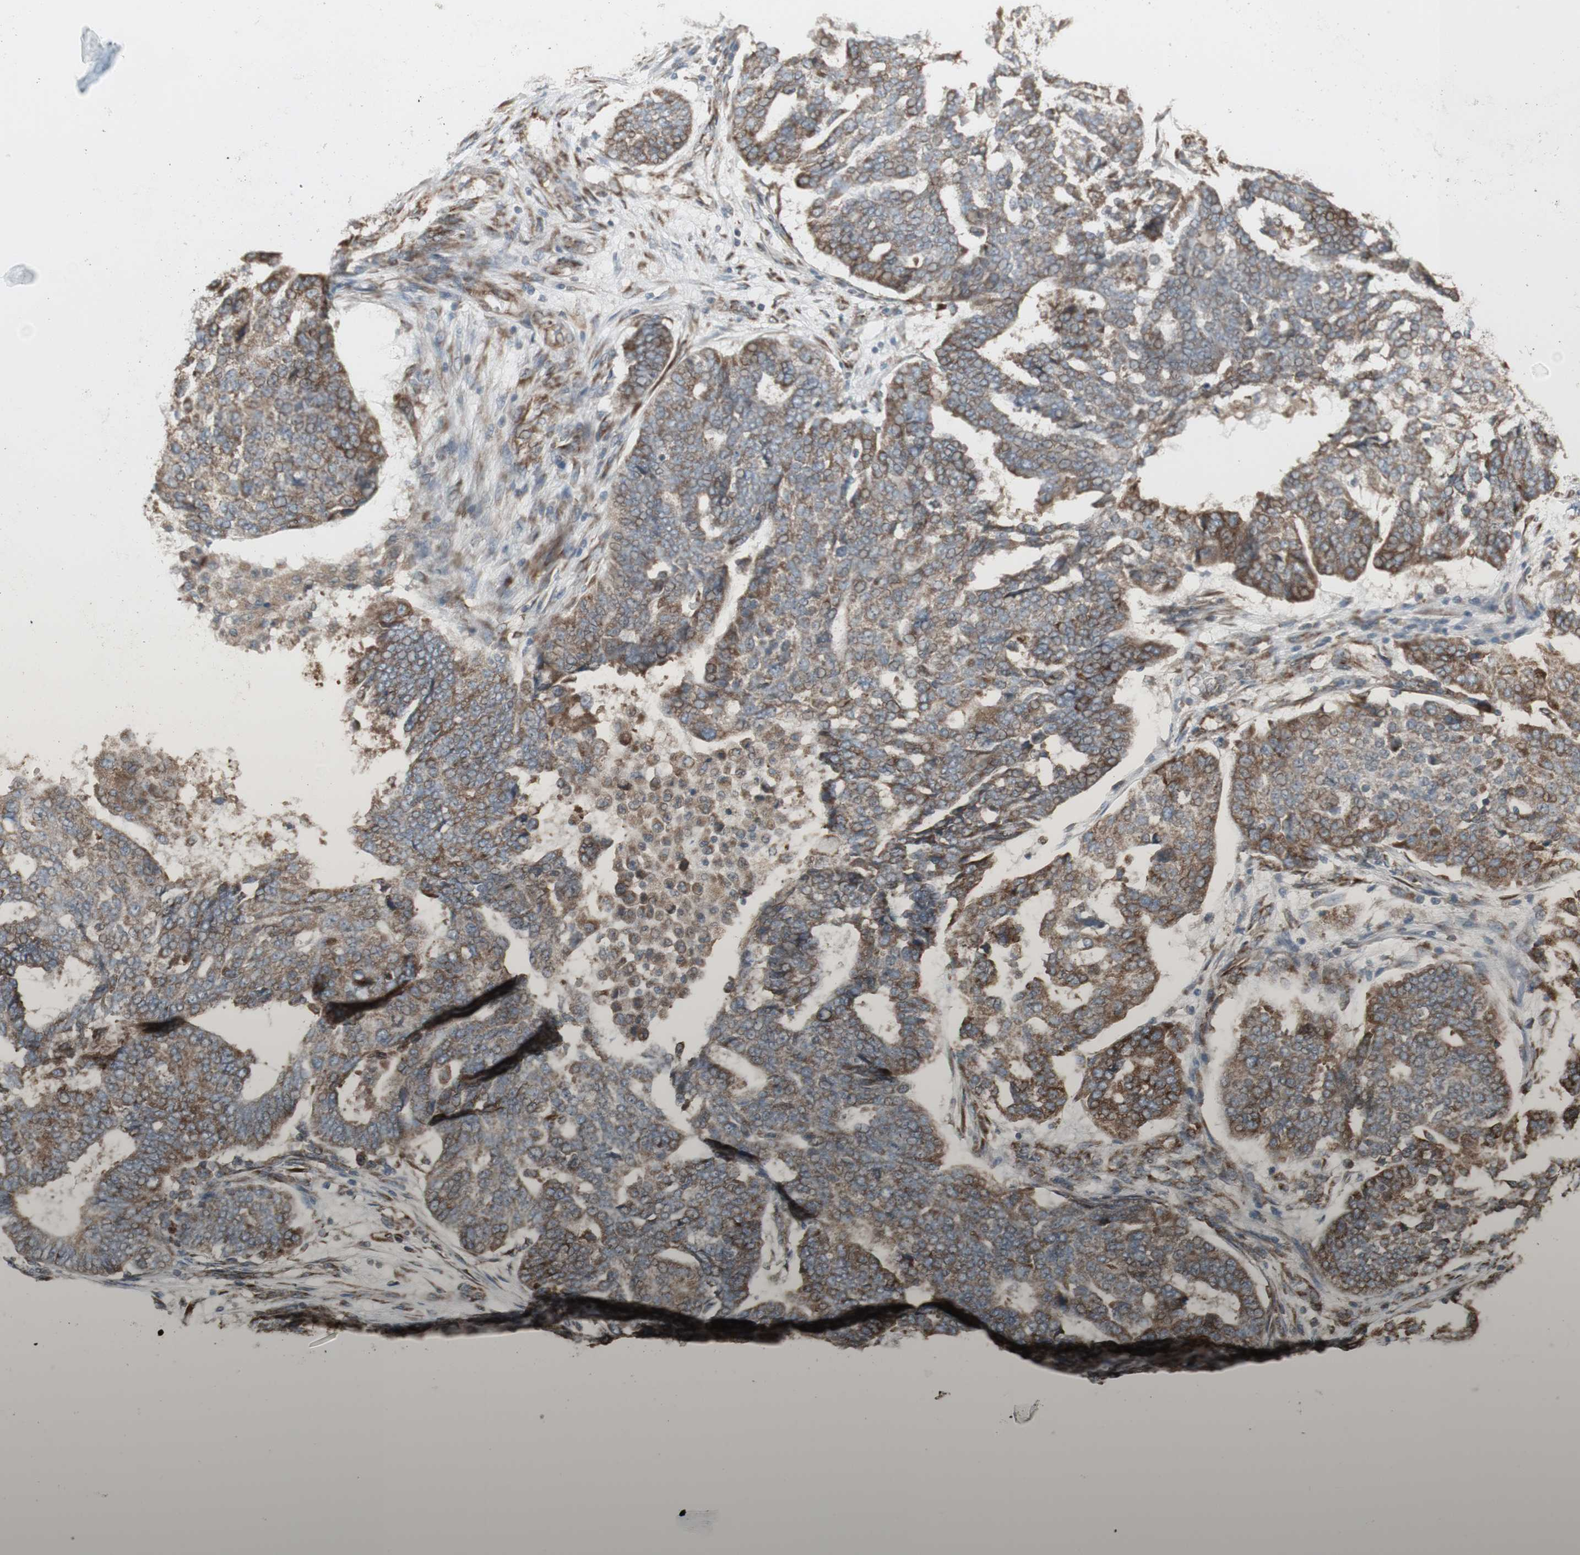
{"staining": {"intensity": "weak", "quantity": ">75%", "location": "cytoplasmic/membranous"}, "tissue": "ovarian cancer", "cell_type": "Tumor cells", "image_type": "cancer", "snomed": [{"axis": "morphology", "description": "Cystadenocarcinoma, serous, NOS"}, {"axis": "topography", "description": "Ovary"}], "caption": "Protein expression analysis of ovarian serous cystadenocarcinoma displays weak cytoplasmic/membranous expression in approximately >75% of tumor cells. (Stains: DAB in brown, nuclei in blue, Microscopy: brightfield microscopy at high magnification).", "gene": "FKBP3", "patient": {"sex": "female", "age": 59}}